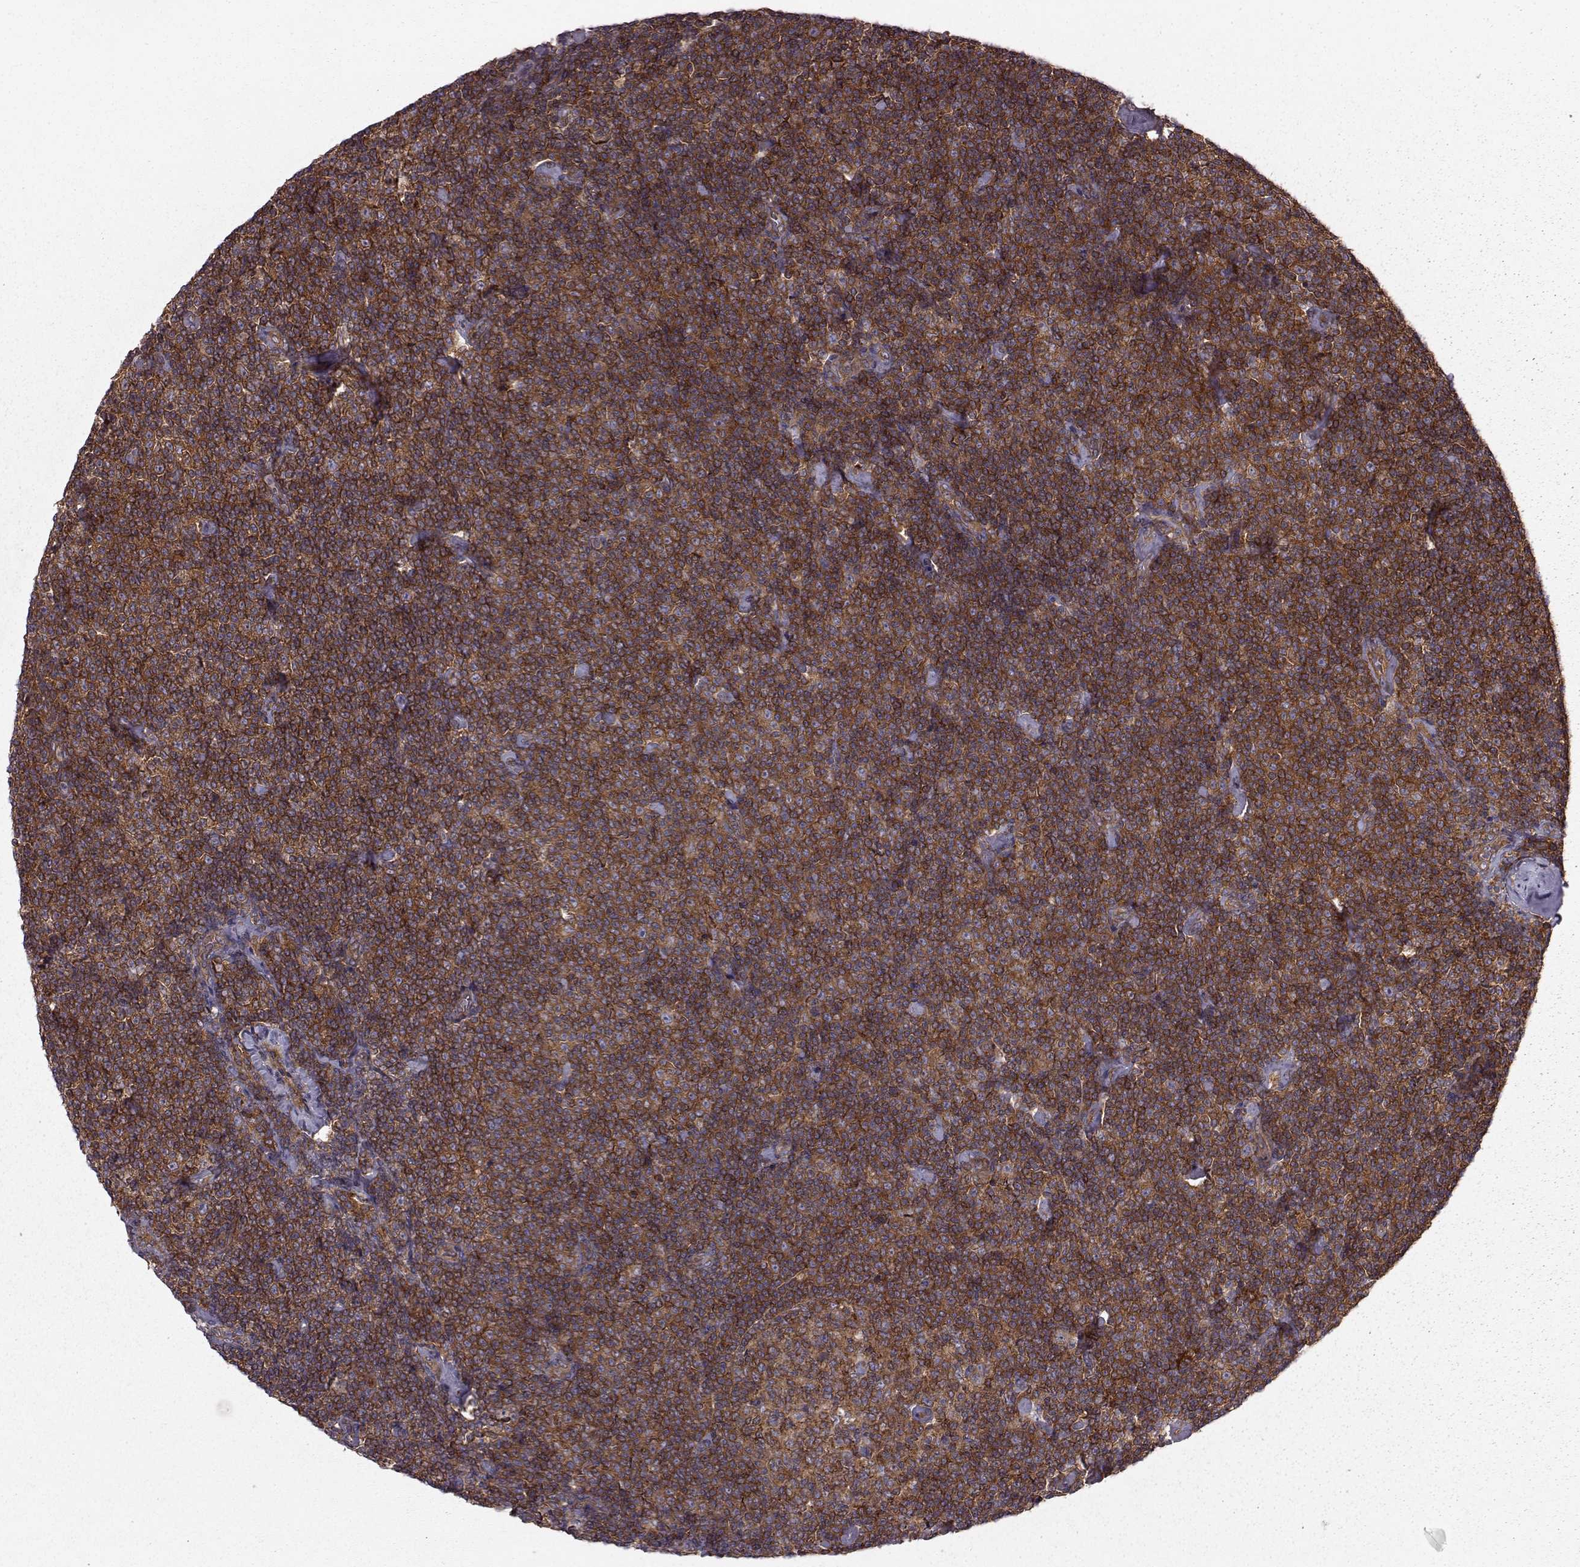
{"staining": {"intensity": "strong", "quantity": ">75%", "location": "cytoplasmic/membranous"}, "tissue": "lymphoma", "cell_type": "Tumor cells", "image_type": "cancer", "snomed": [{"axis": "morphology", "description": "Malignant lymphoma, non-Hodgkin's type, Low grade"}, {"axis": "topography", "description": "Lymph node"}], "caption": "This is an image of immunohistochemistry staining of lymphoma, which shows strong positivity in the cytoplasmic/membranous of tumor cells.", "gene": "RABGAP1", "patient": {"sex": "male", "age": 81}}